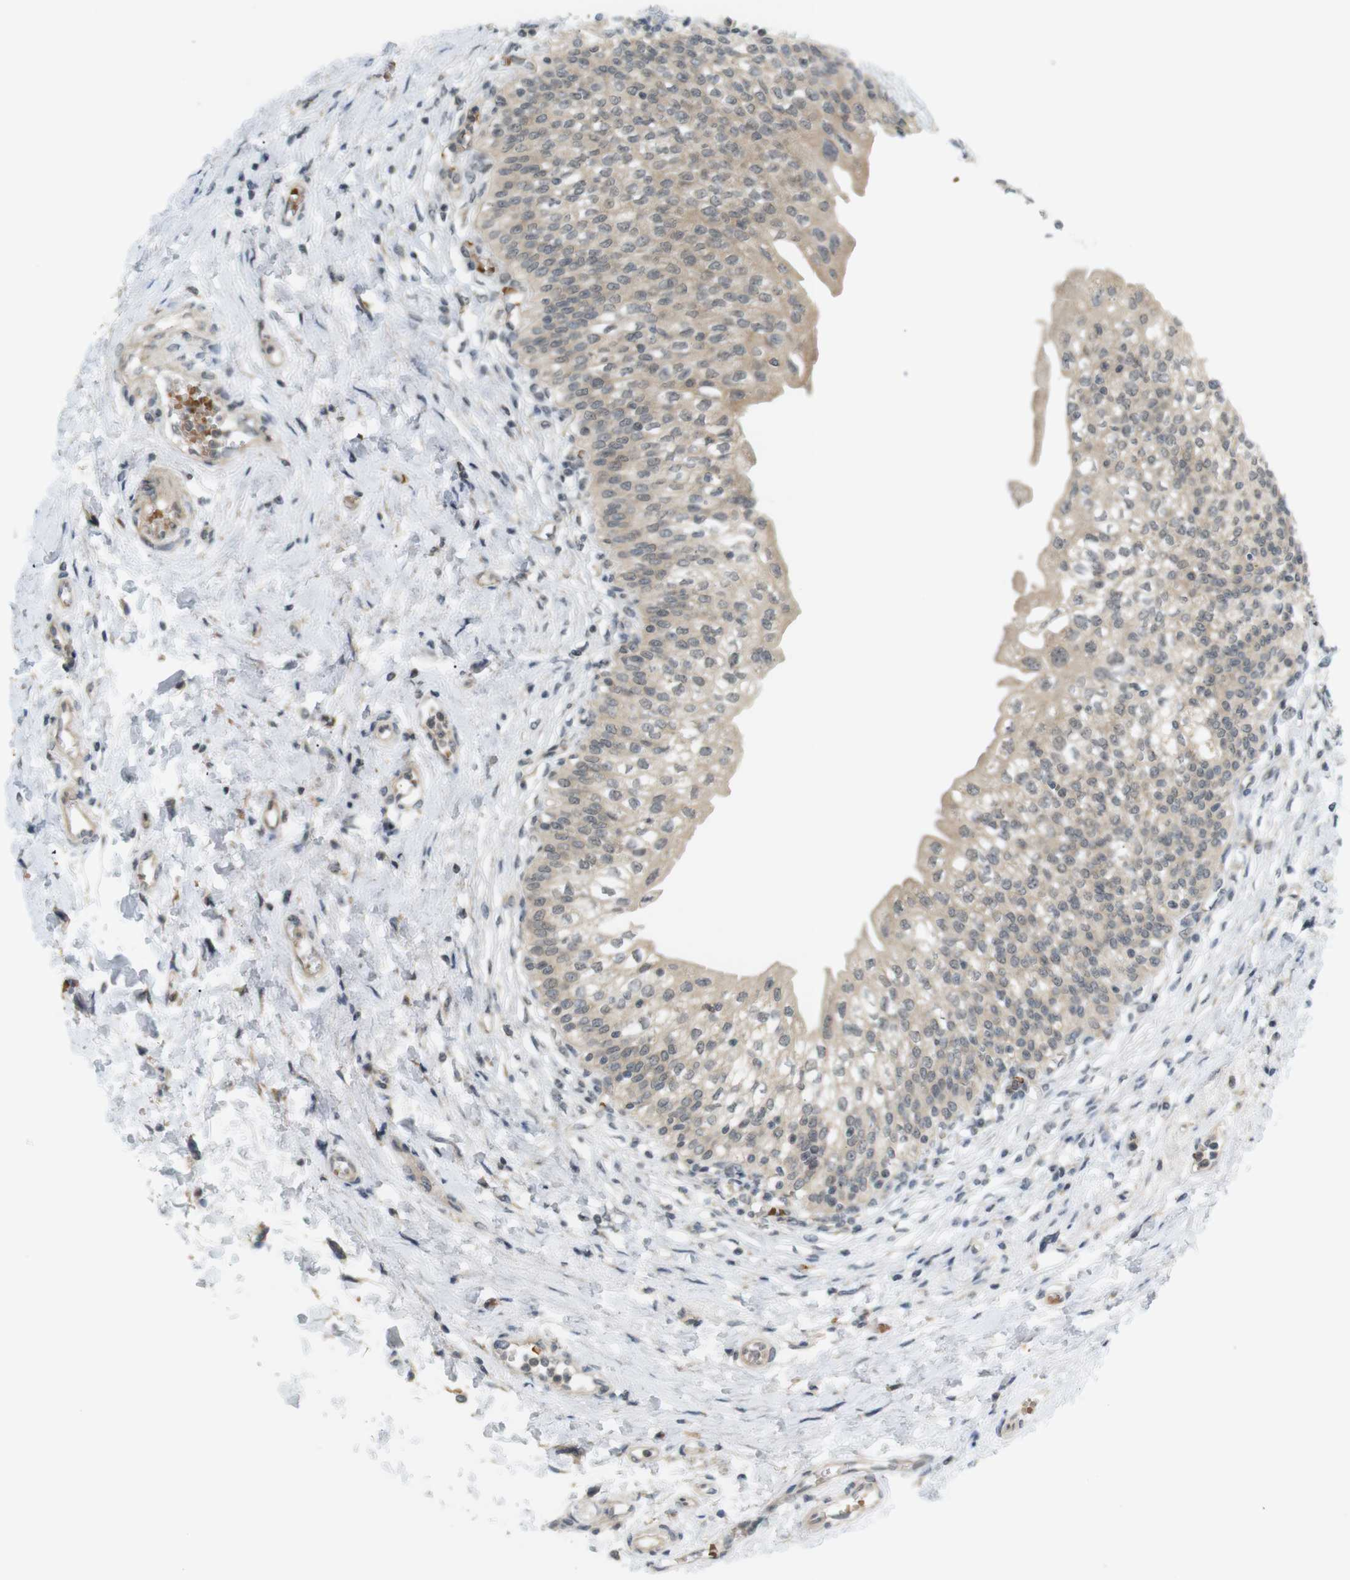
{"staining": {"intensity": "weak", "quantity": ">75%", "location": "cytoplasmic/membranous"}, "tissue": "urinary bladder", "cell_type": "Urothelial cells", "image_type": "normal", "snomed": [{"axis": "morphology", "description": "Normal tissue, NOS"}, {"axis": "morphology", "description": "Urothelial carcinoma, High grade"}, {"axis": "topography", "description": "Urinary bladder"}], "caption": "High-power microscopy captured an IHC micrograph of benign urinary bladder, revealing weak cytoplasmic/membranous positivity in approximately >75% of urothelial cells.", "gene": "SOCS6", "patient": {"sex": "male", "age": 51}}